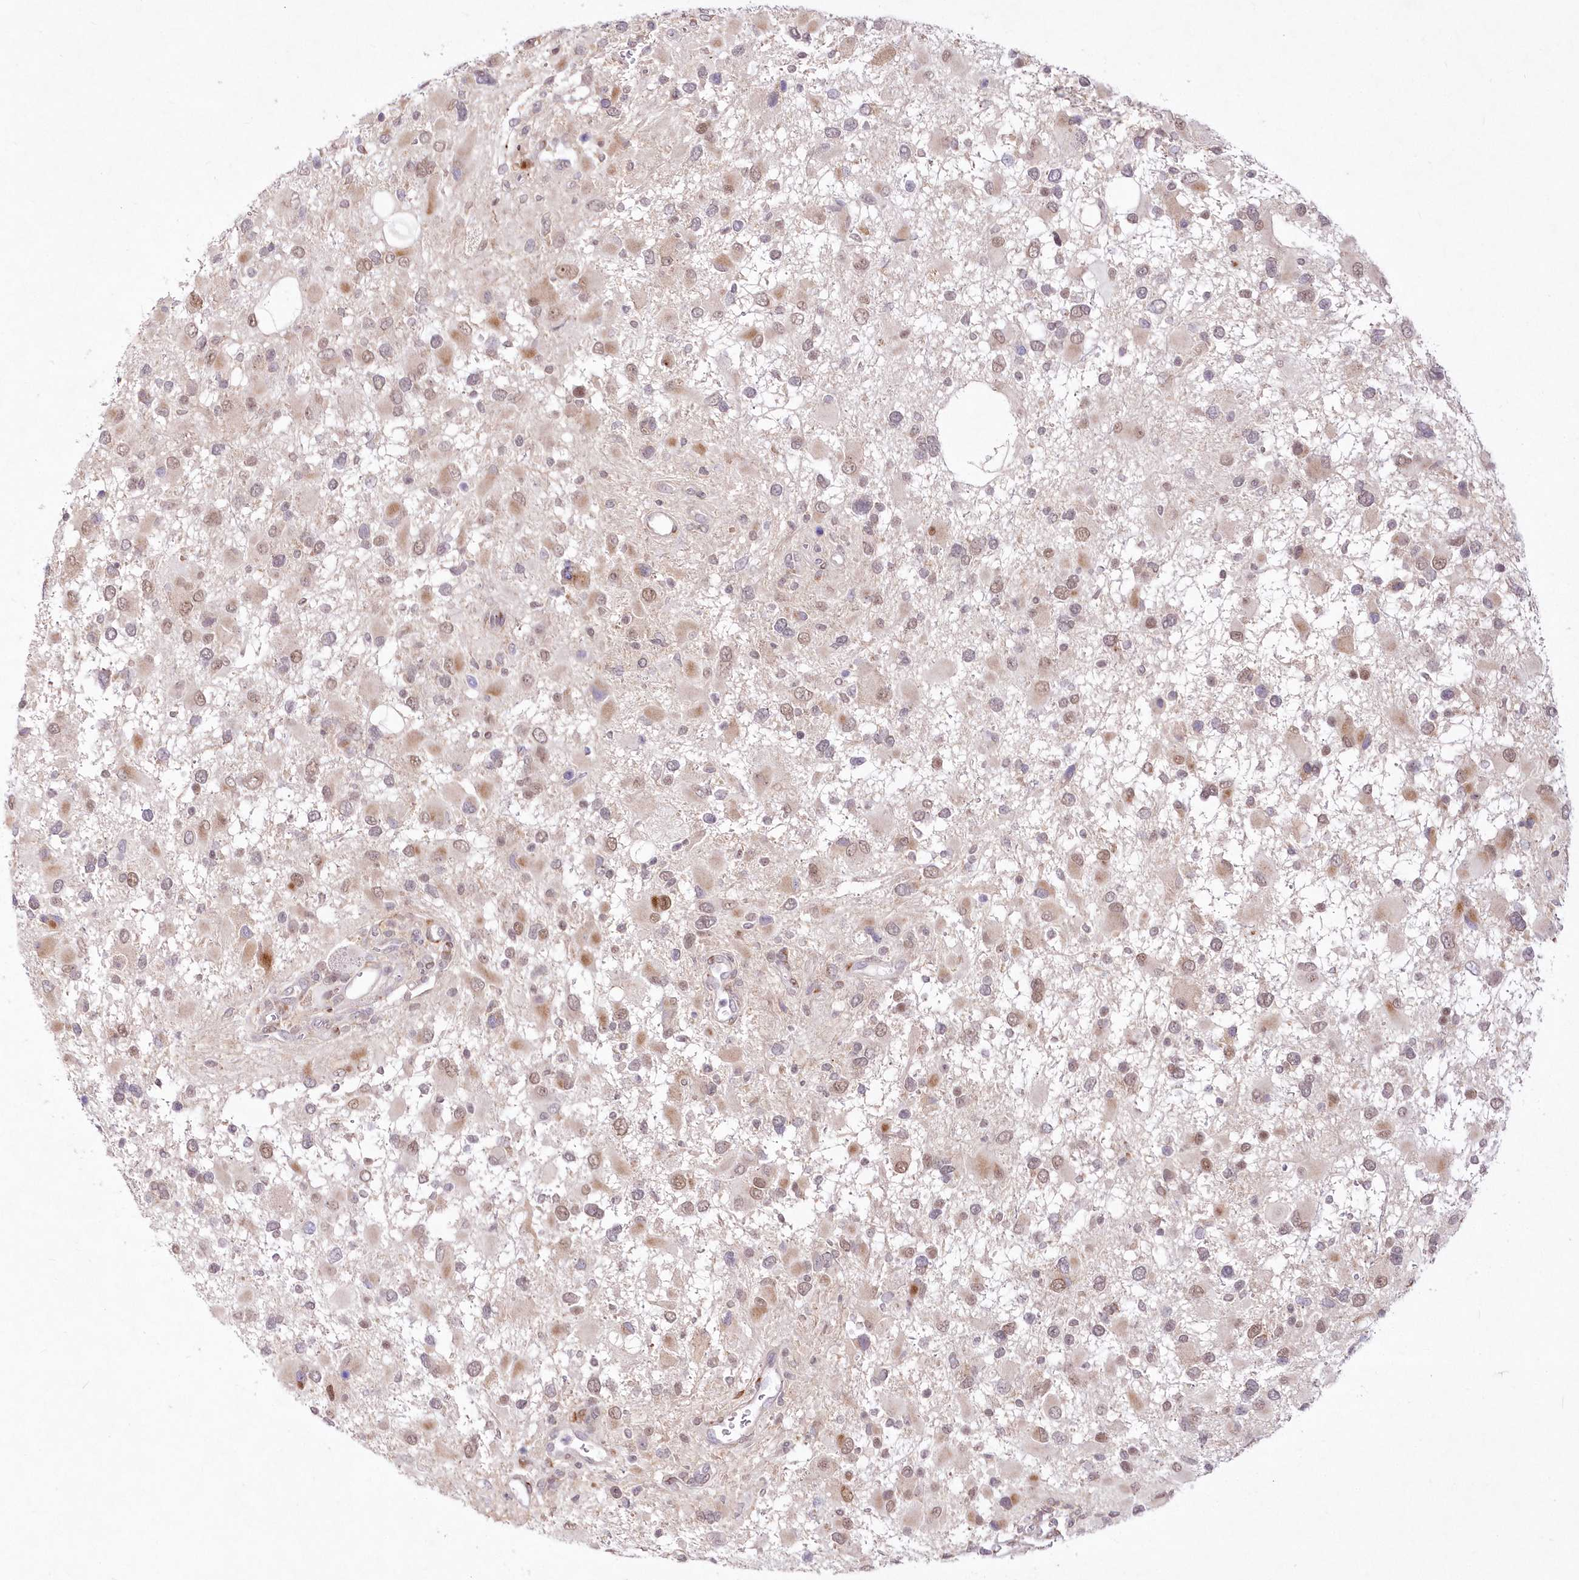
{"staining": {"intensity": "moderate", "quantity": "25%-75%", "location": "nuclear"}, "tissue": "glioma", "cell_type": "Tumor cells", "image_type": "cancer", "snomed": [{"axis": "morphology", "description": "Glioma, malignant, High grade"}, {"axis": "topography", "description": "Brain"}], "caption": "This micrograph displays immunohistochemistry staining of glioma, with medium moderate nuclear staining in about 25%-75% of tumor cells.", "gene": "LDB1", "patient": {"sex": "male", "age": 53}}